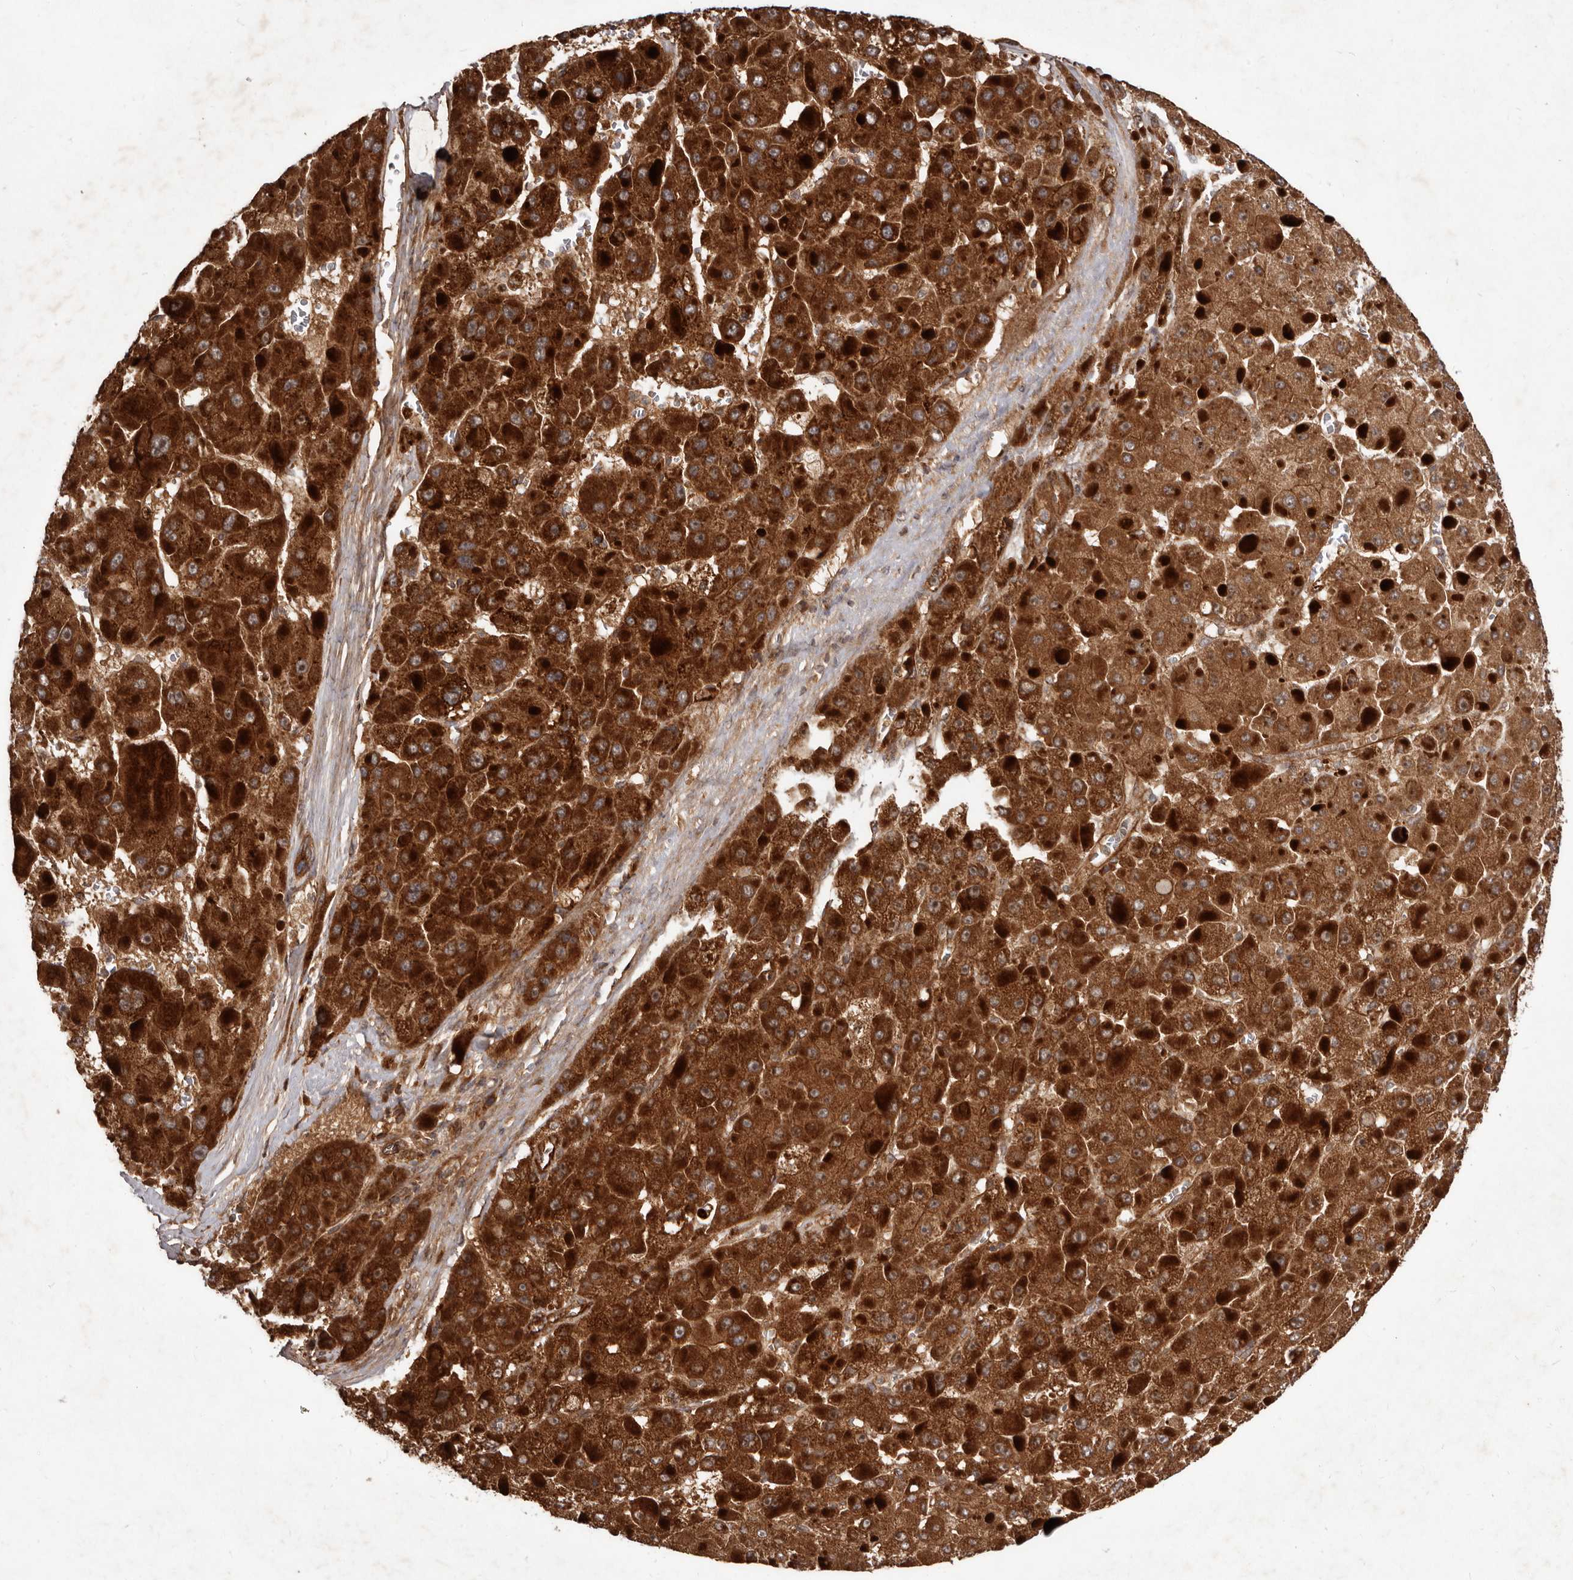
{"staining": {"intensity": "strong", "quantity": ">75%", "location": "cytoplasmic/membranous"}, "tissue": "liver cancer", "cell_type": "Tumor cells", "image_type": "cancer", "snomed": [{"axis": "morphology", "description": "Carcinoma, Hepatocellular, NOS"}, {"axis": "topography", "description": "Liver"}], "caption": "IHC staining of hepatocellular carcinoma (liver), which shows high levels of strong cytoplasmic/membranous positivity in about >75% of tumor cells indicating strong cytoplasmic/membranous protein positivity. The staining was performed using DAB (brown) for protein detection and nuclei were counterstained in hematoxylin (blue).", "gene": "STK36", "patient": {"sex": "female", "age": 73}}